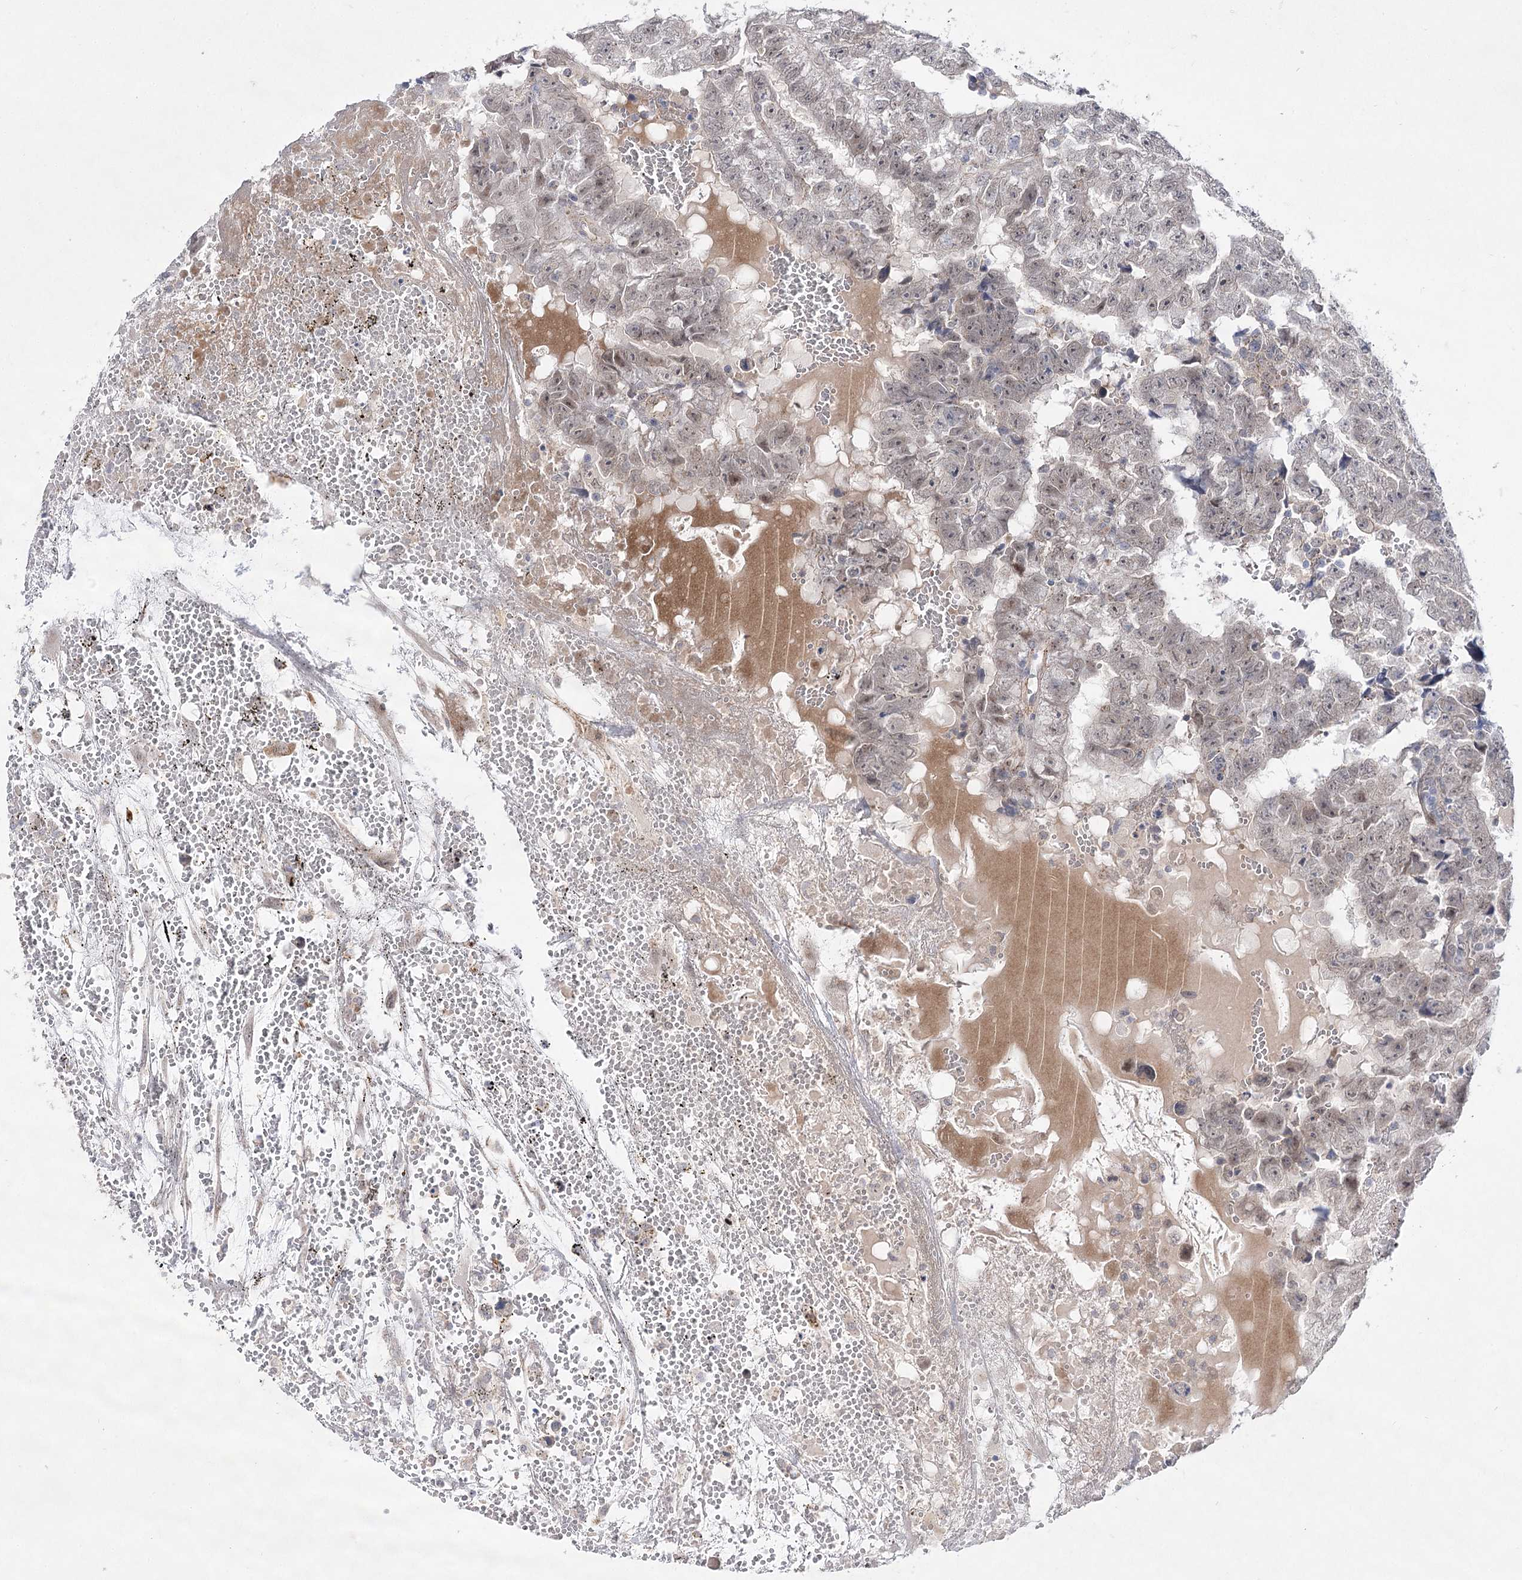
{"staining": {"intensity": "weak", "quantity": "<25%", "location": "nuclear"}, "tissue": "testis cancer", "cell_type": "Tumor cells", "image_type": "cancer", "snomed": [{"axis": "morphology", "description": "Carcinoma, Embryonal, NOS"}, {"axis": "topography", "description": "Testis"}], "caption": "A high-resolution photomicrograph shows immunohistochemistry staining of testis cancer, which demonstrates no significant expression in tumor cells.", "gene": "ARHGAP32", "patient": {"sex": "male", "age": 25}}